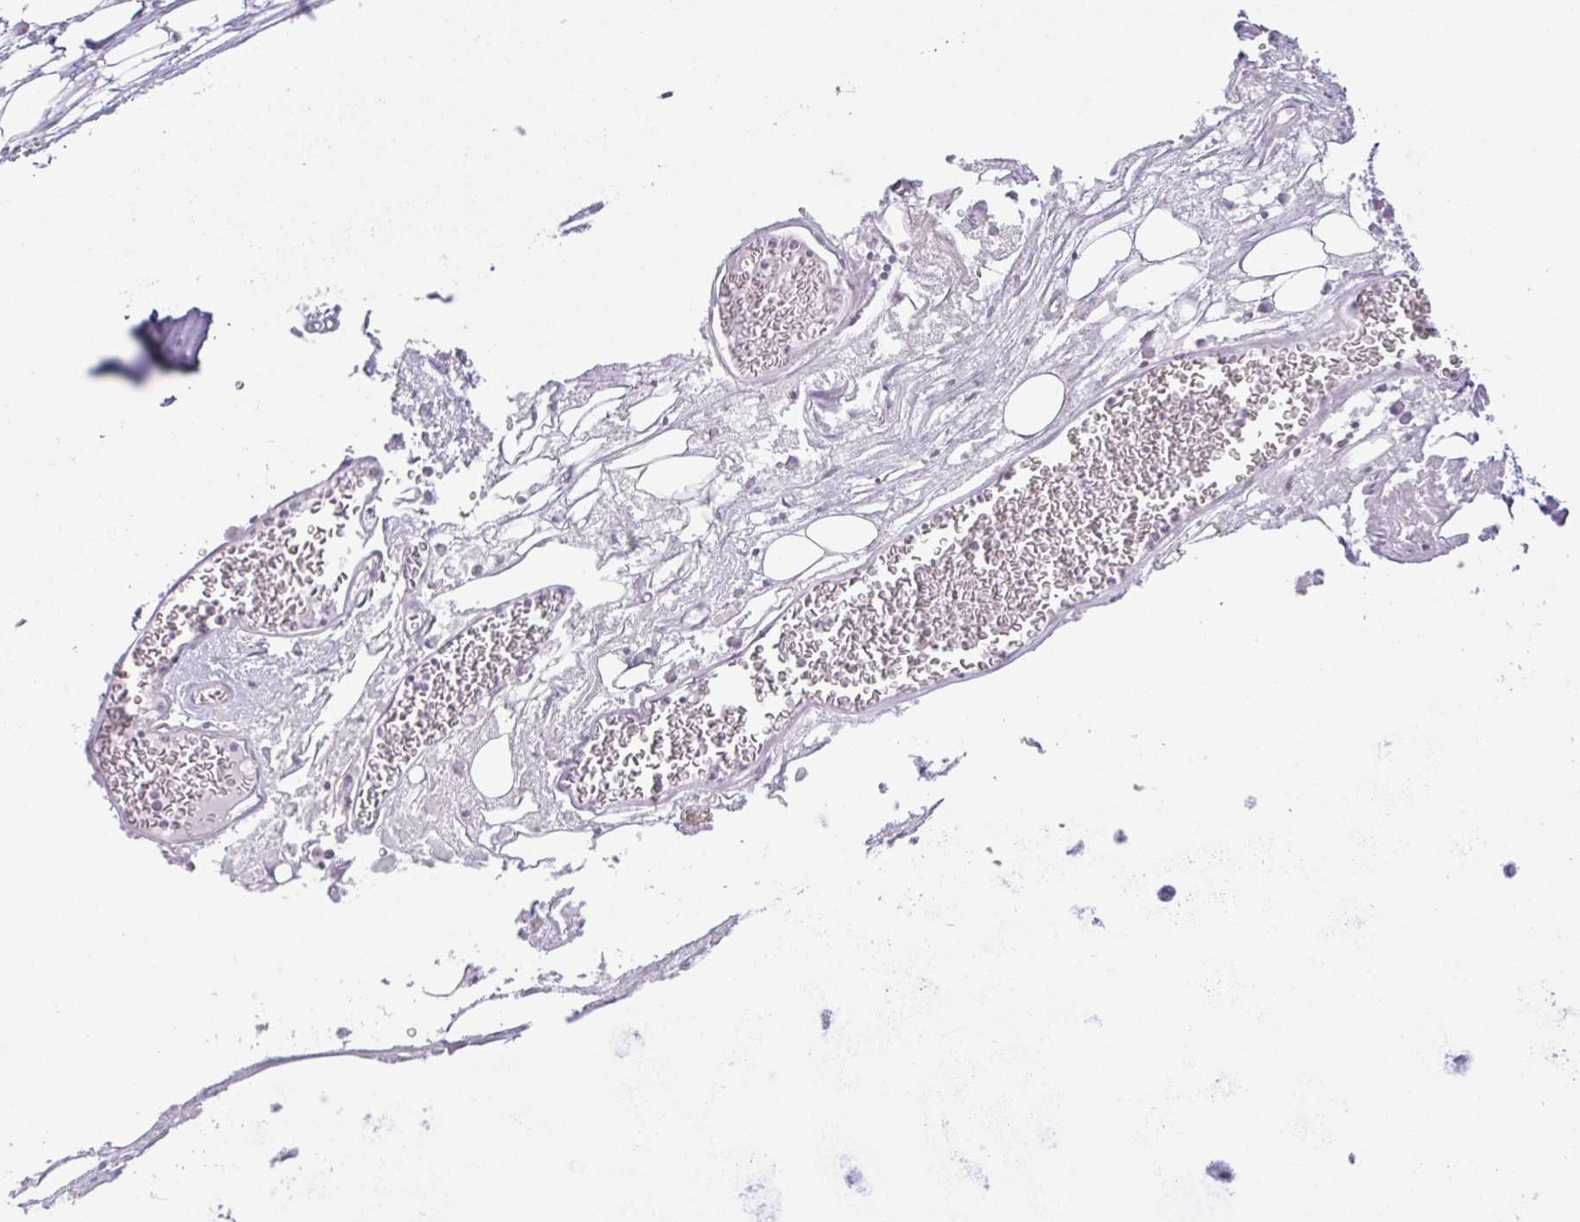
{"staining": {"intensity": "negative", "quantity": "none", "location": "none"}, "tissue": "adipose tissue", "cell_type": "Adipocytes", "image_type": "normal", "snomed": [{"axis": "morphology", "description": "Normal tissue, NOS"}, {"axis": "topography", "description": "Cartilage tissue"}], "caption": "Adipocytes show no significant expression in unremarkable adipose tissue. (DAB (3,3'-diaminobenzidine) immunohistochemistry (IHC) with hematoxylin counter stain).", "gene": "ADGRE1", "patient": {"sex": "male", "age": 57}}